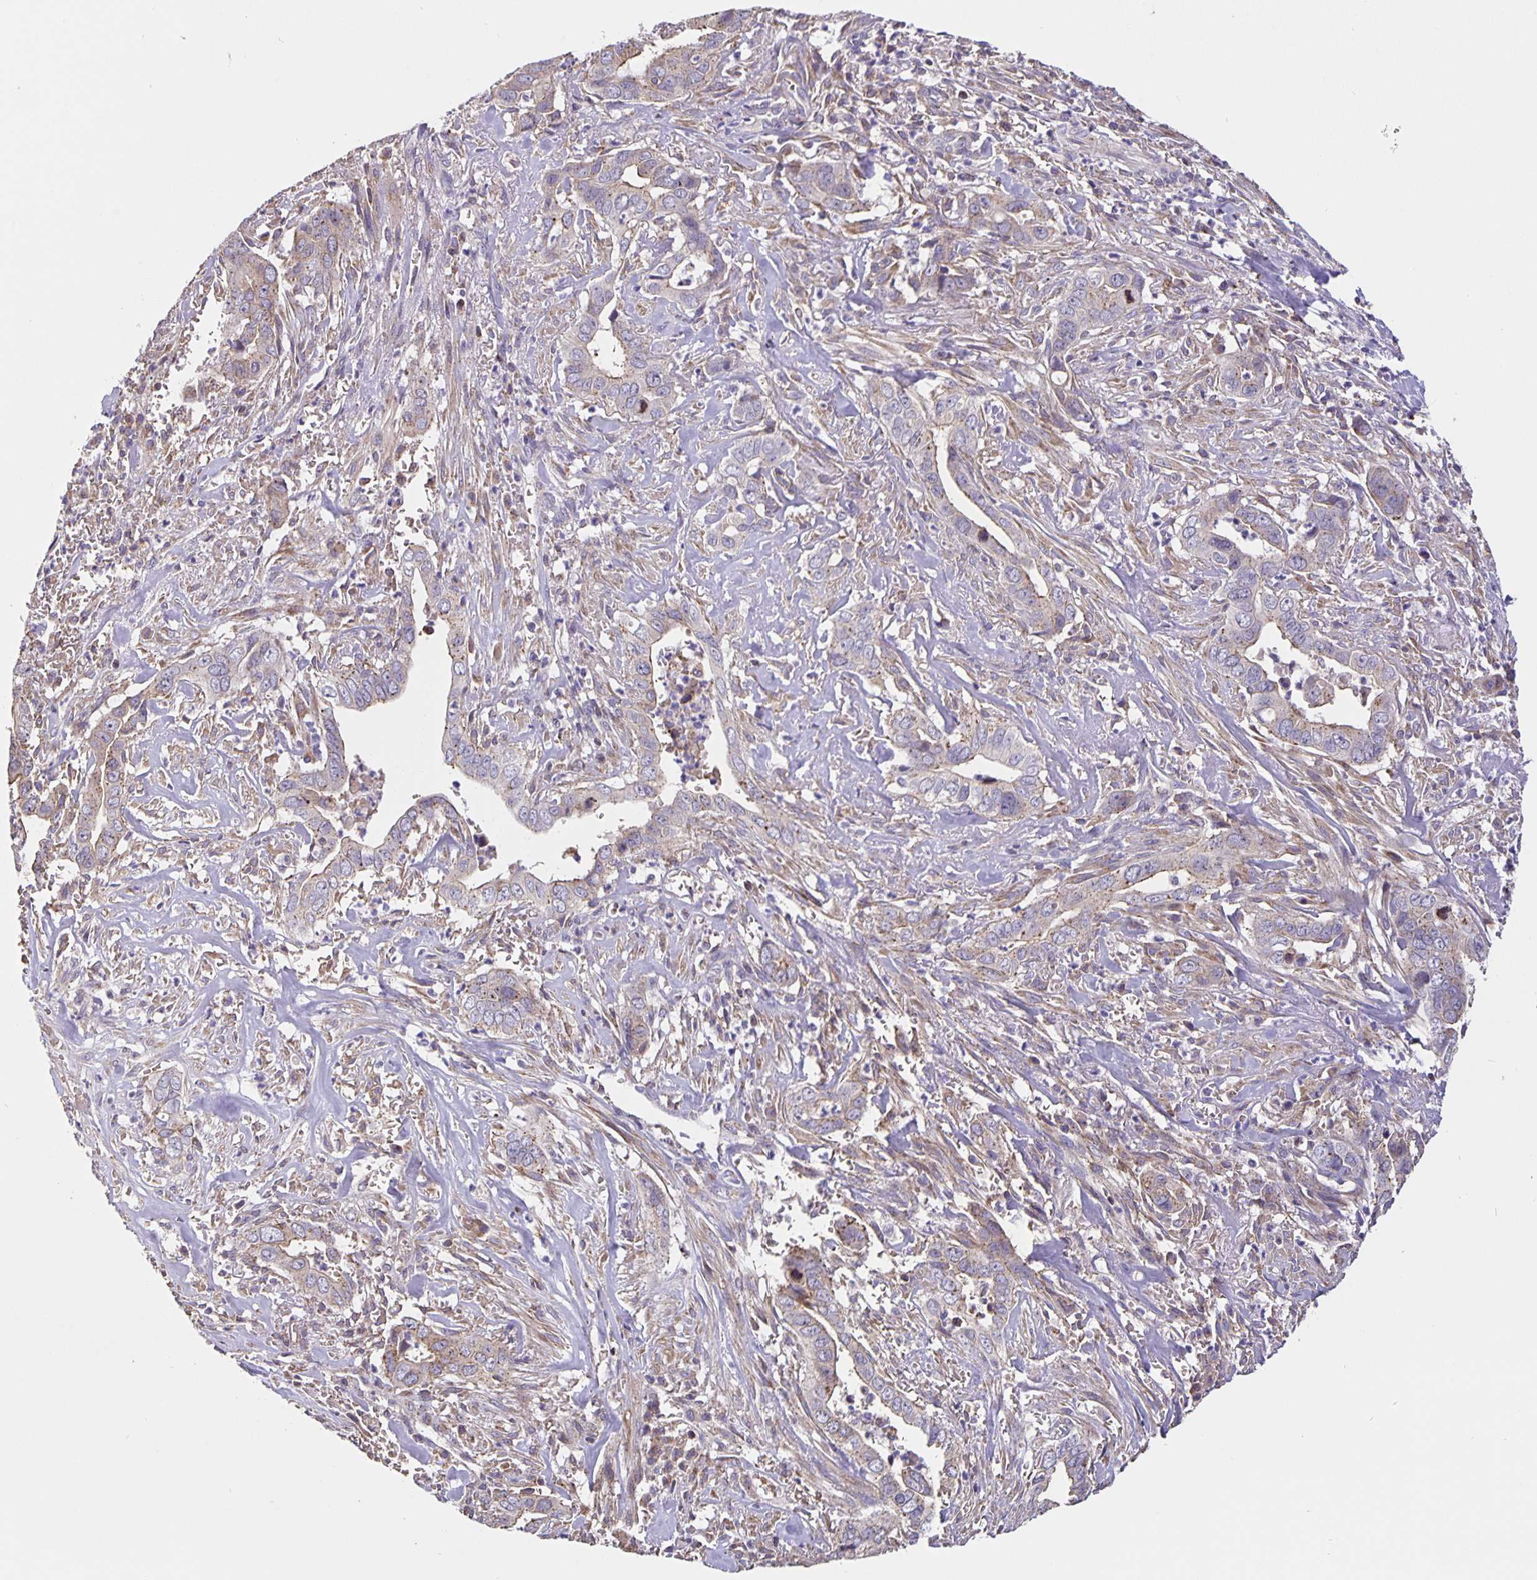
{"staining": {"intensity": "weak", "quantity": "<25%", "location": "cytoplasmic/membranous"}, "tissue": "liver cancer", "cell_type": "Tumor cells", "image_type": "cancer", "snomed": [{"axis": "morphology", "description": "Cholangiocarcinoma"}, {"axis": "topography", "description": "Liver"}], "caption": "This is an immunohistochemistry (IHC) histopathology image of liver cholangiocarcinoma. There is no positivity in tumor cells.", "gene": "TMEM71", "patient": {"sex": "female", "age": 79}}